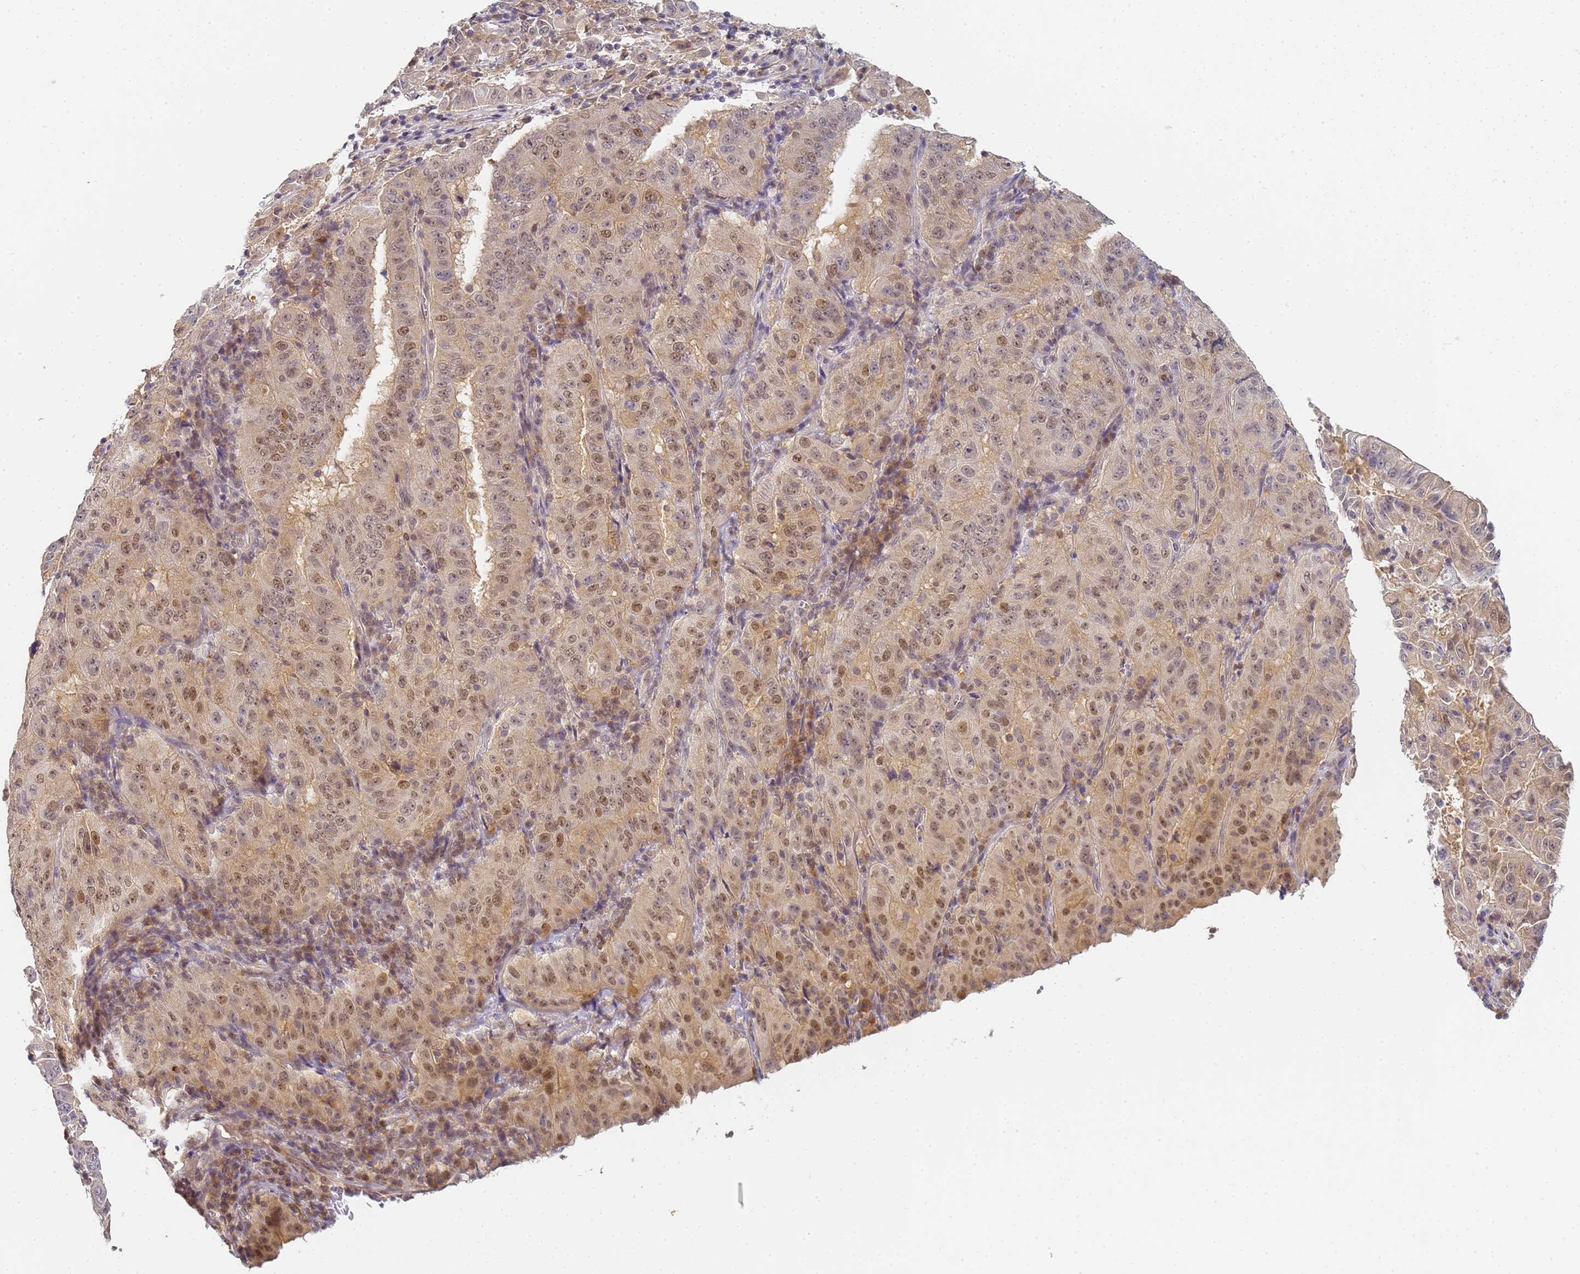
{"staining": {"intensity": "moderate", "quantity": "25%-75%", "location": "nuclear"}, "tissue": "pancreatic cancer", "cell_type": "Tumor cells", "image_type": "cancer", "snomed": [{"axis": "morphology", "description": "Adenocarcinoma, NOS"}, {"axis": "topography", "description": "Pancreas"}], "caption": "Adenocarcinoma (pancreatic) stained with DAB (3,3'-diaminobenzidine) immunohistochemistry reveals medium levels of moderate nuclear expression in about 25%-75% of tumor cells.", "gene": "HMCES", "patient": {"sex": "male", "age": 63}}